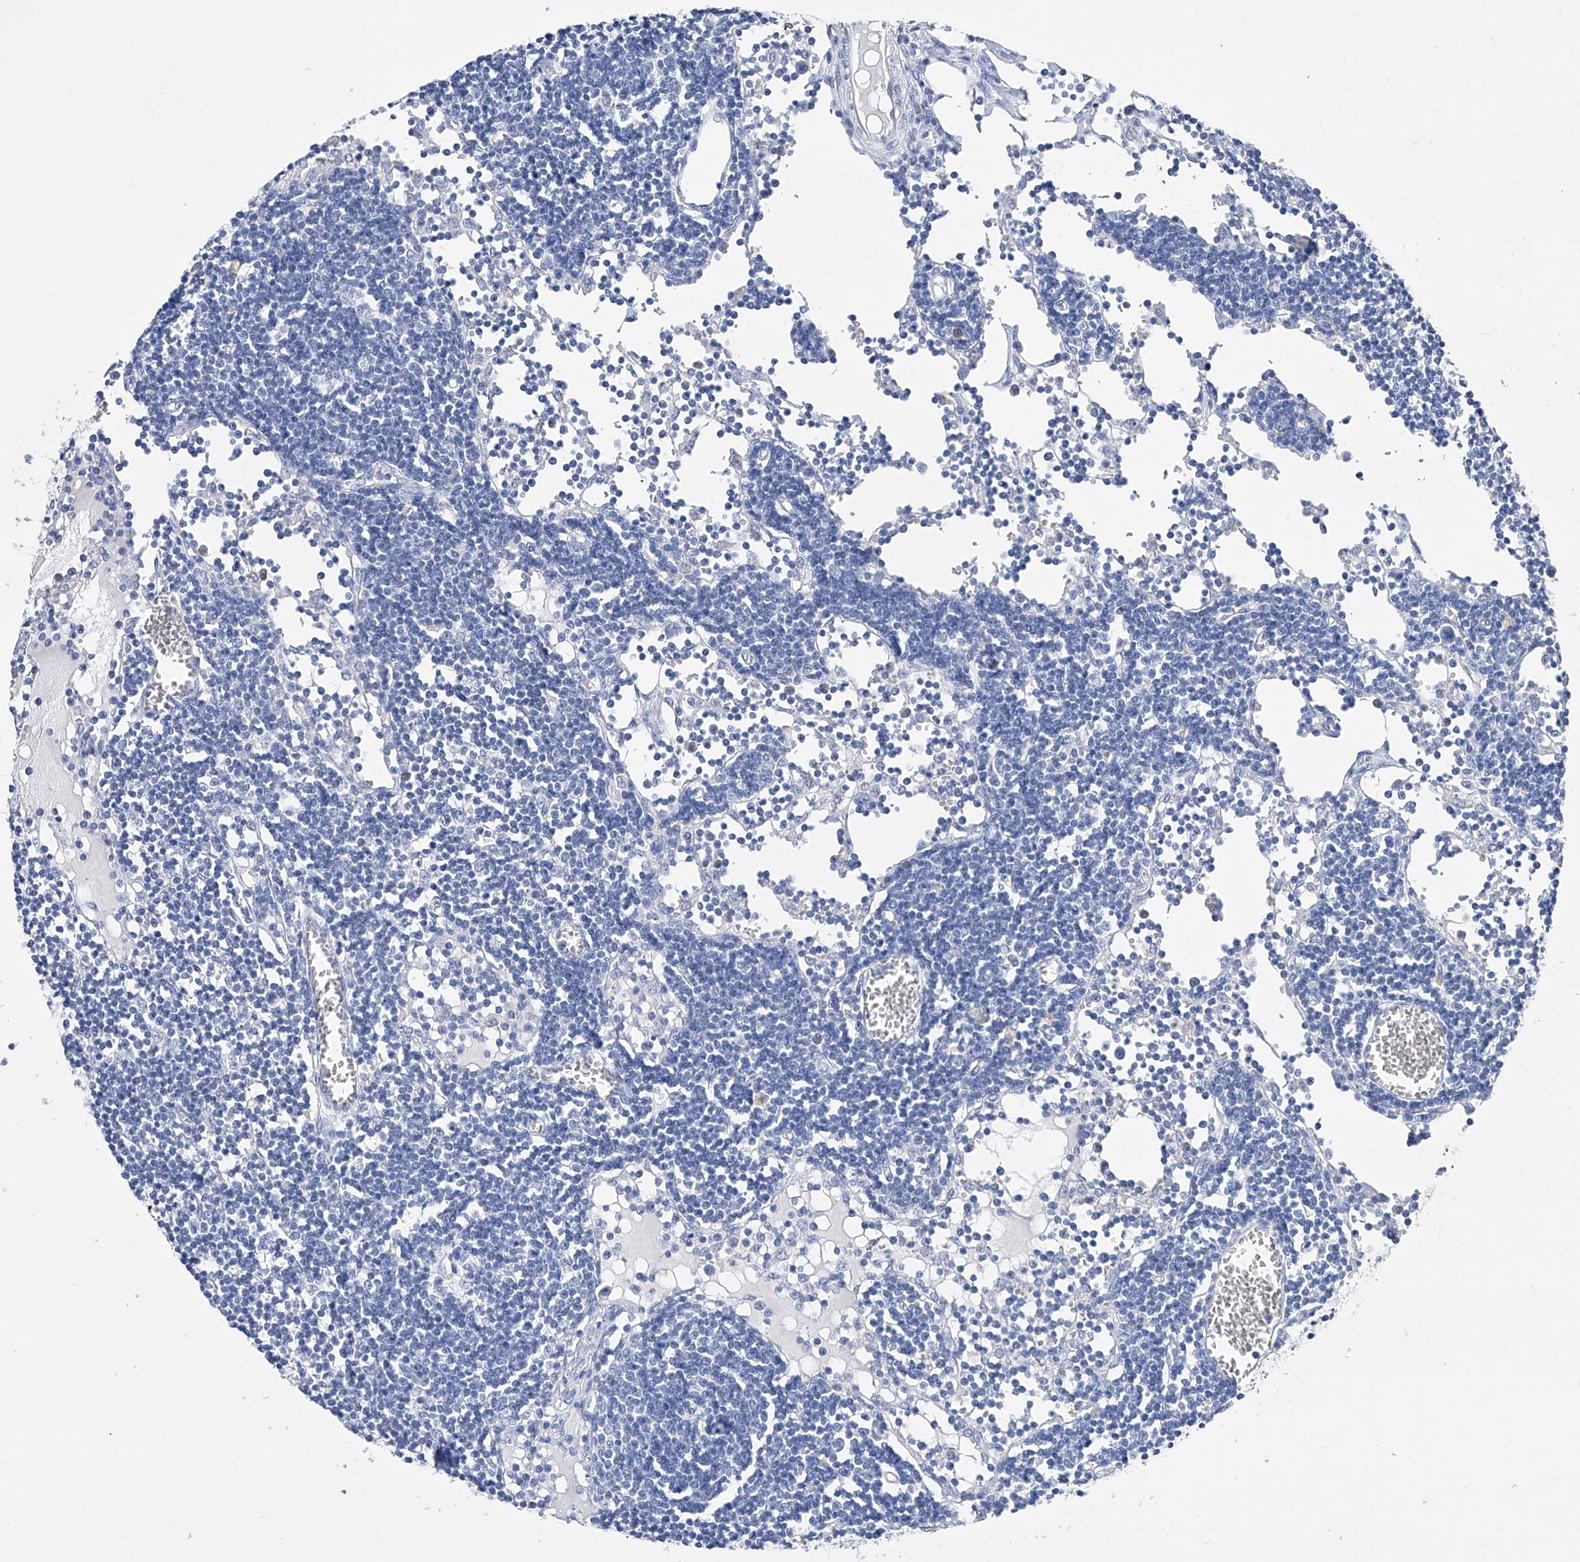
{"staining": {"intensity": "negative", "quantity": "none", "location": "none"}, "tissue": "lymph node", "cell_type": "Germinal center cells", "image_type": "normal", "snomed": [{"axis": "morphology", "description": "Normal tissue, NOS"}, {"axis": "topography", "description": "Lymph node"}], "caption": "IHC photomicrograph of normal lymph node: lymph node stained with DAB (3,3'-diaminobenzidine) displays no significant protein positivity in germinal center cells.", "gene": "ADRA1A", "patient": {"sex": "female", "age": 11}}